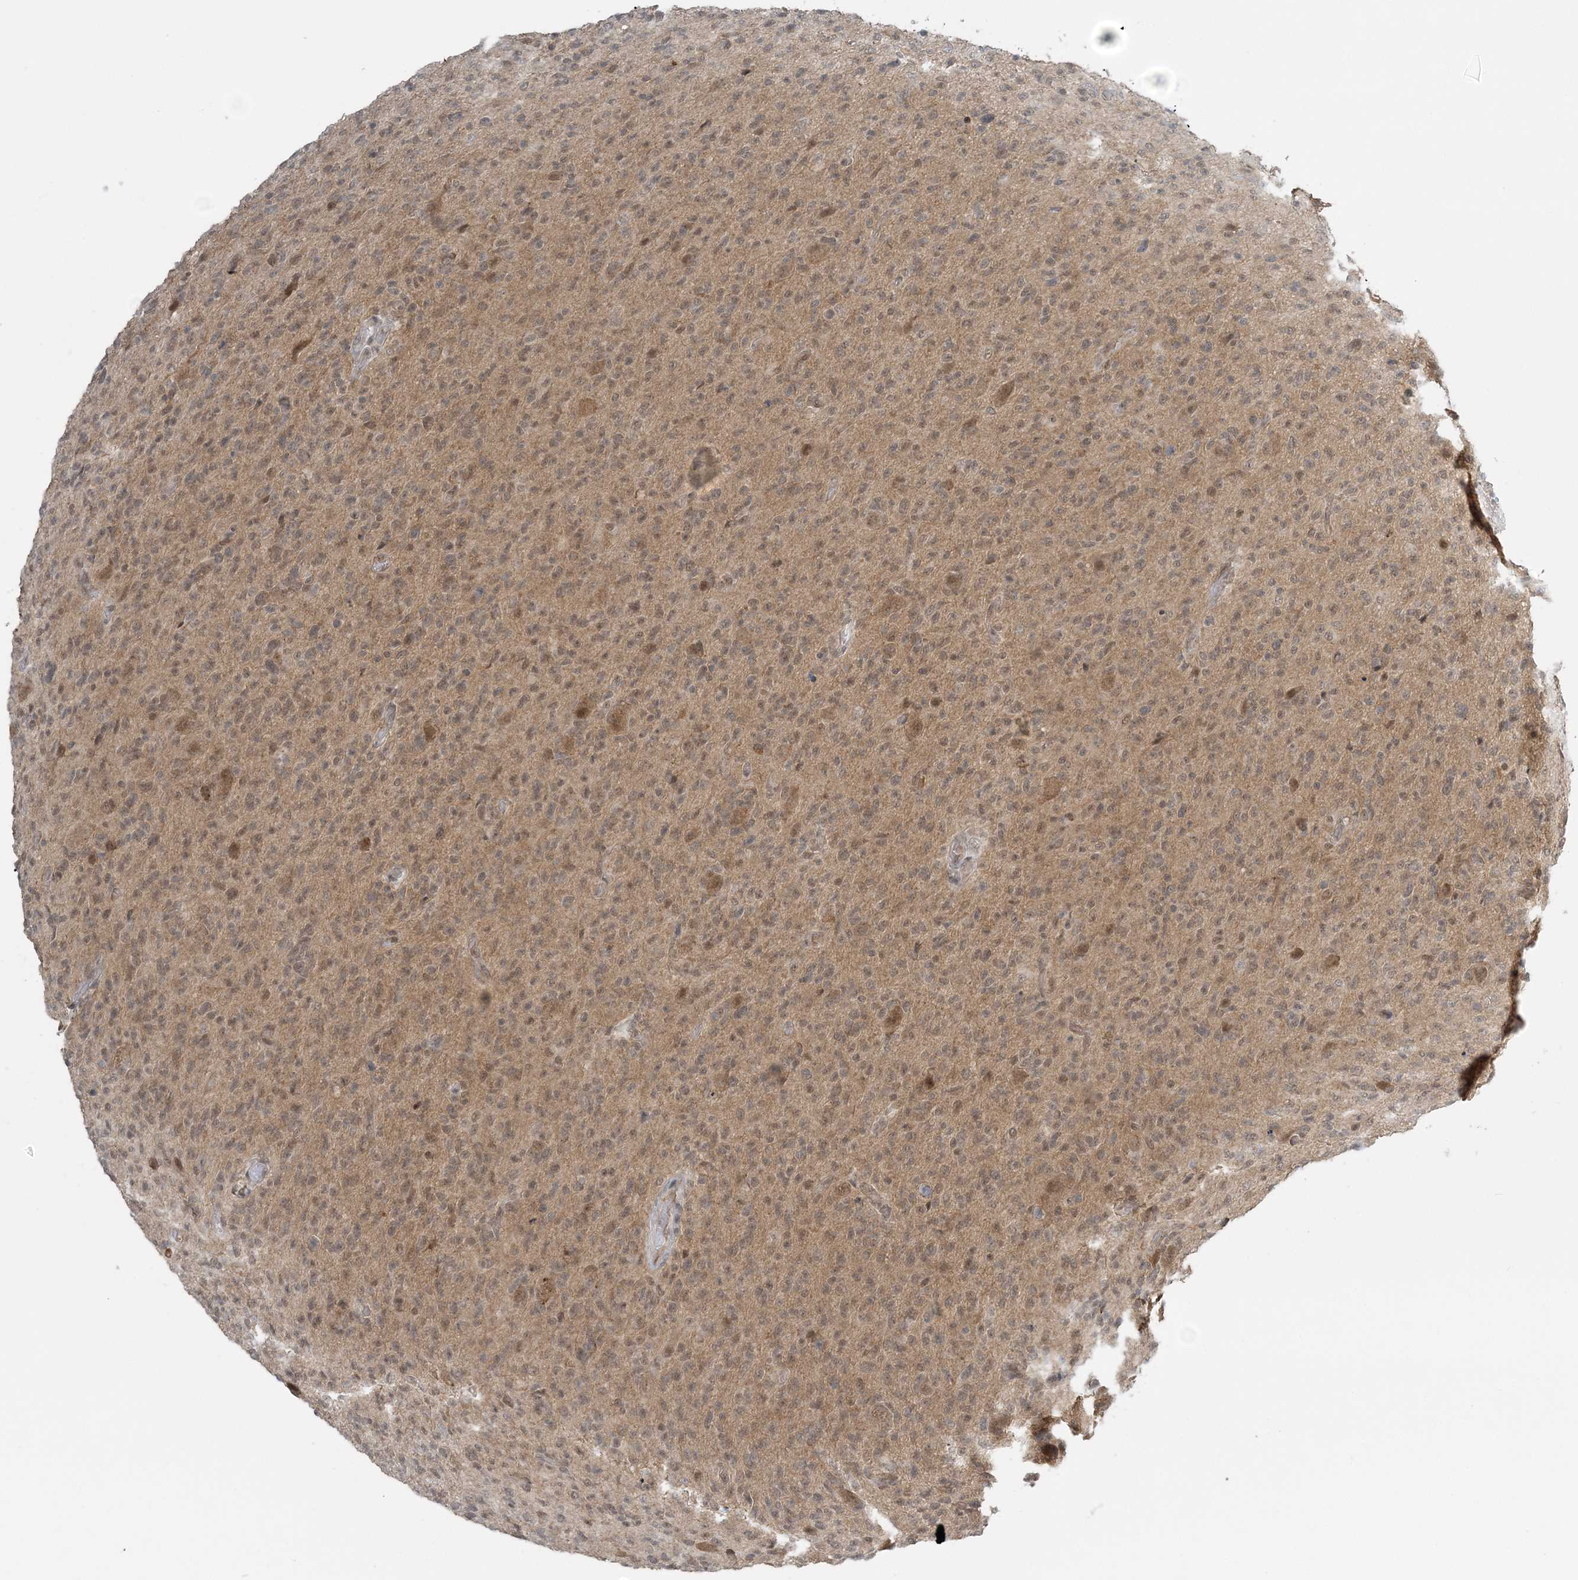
{"staining": {"intensity": "moderate", "quantity": ">75%", "location": "cytoplasmic/membranous,nuclear"}, "tissue": "glioma", "cell_type": "Tumor cells", "image_type": "cancer", "snomed": [{"axis": "morphology", "description": "Glioma, malignant, High grade"}, {"axis": "topography", "description": "Brain"}], "caption": "Tumor cells exhibit medium levels of moderate cytoplasmic/membranous and nuclear positivity in approximately >75% of cells in high-grade glioma (malignant). (Stains: DAB in brown, nuclei in blue, Microscopy: brightfield microscopy at high magnification).", "gene": "ATP11A", "patient": {"sex": "female", "age": 57}}